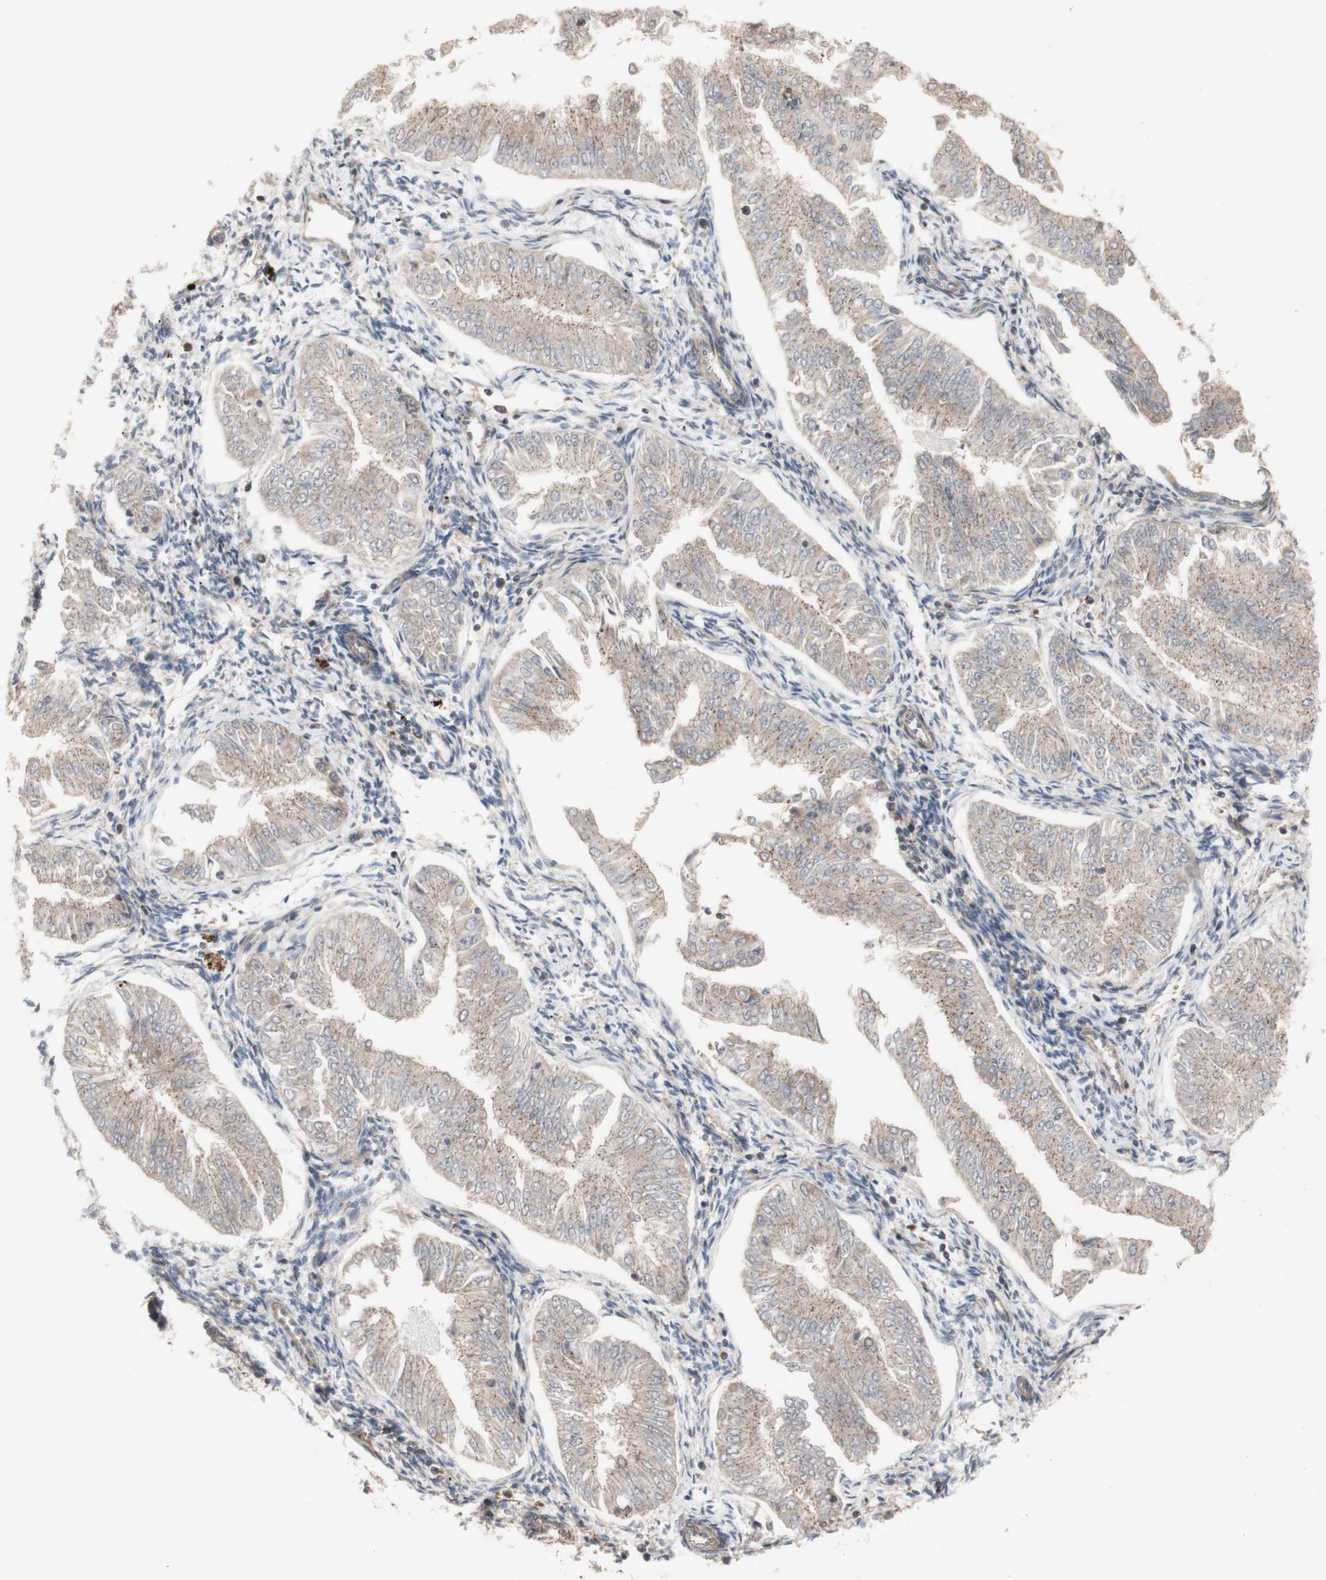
{"staining": {"intensity": "weak", "quantity": ">75%", "location": "cytoplasmic/membranous"}, "tissue": "endometrial cancer", "cell_type": "Tumor cells", "image_type": "cancer", "snomed": [{"axis": "morphology", "description": "Adenocarcinoma, NOS"}, {"axis": "topography", "description": "Endometrium"}], "caption": "Brown immunohistochemical staining in endometrial cancer (adenocarcinoma) reveals weak cytoplasmic/membranous expression in approximately >75% of tumor cells. (Stains: DAB (3,3'-diaminobenzidine) in brown, nuclei in blue, Microscopy: brightfield microscopy at high magnification).", "gene": "COPB1", "patient": {"sex": "female", "age": 53}}